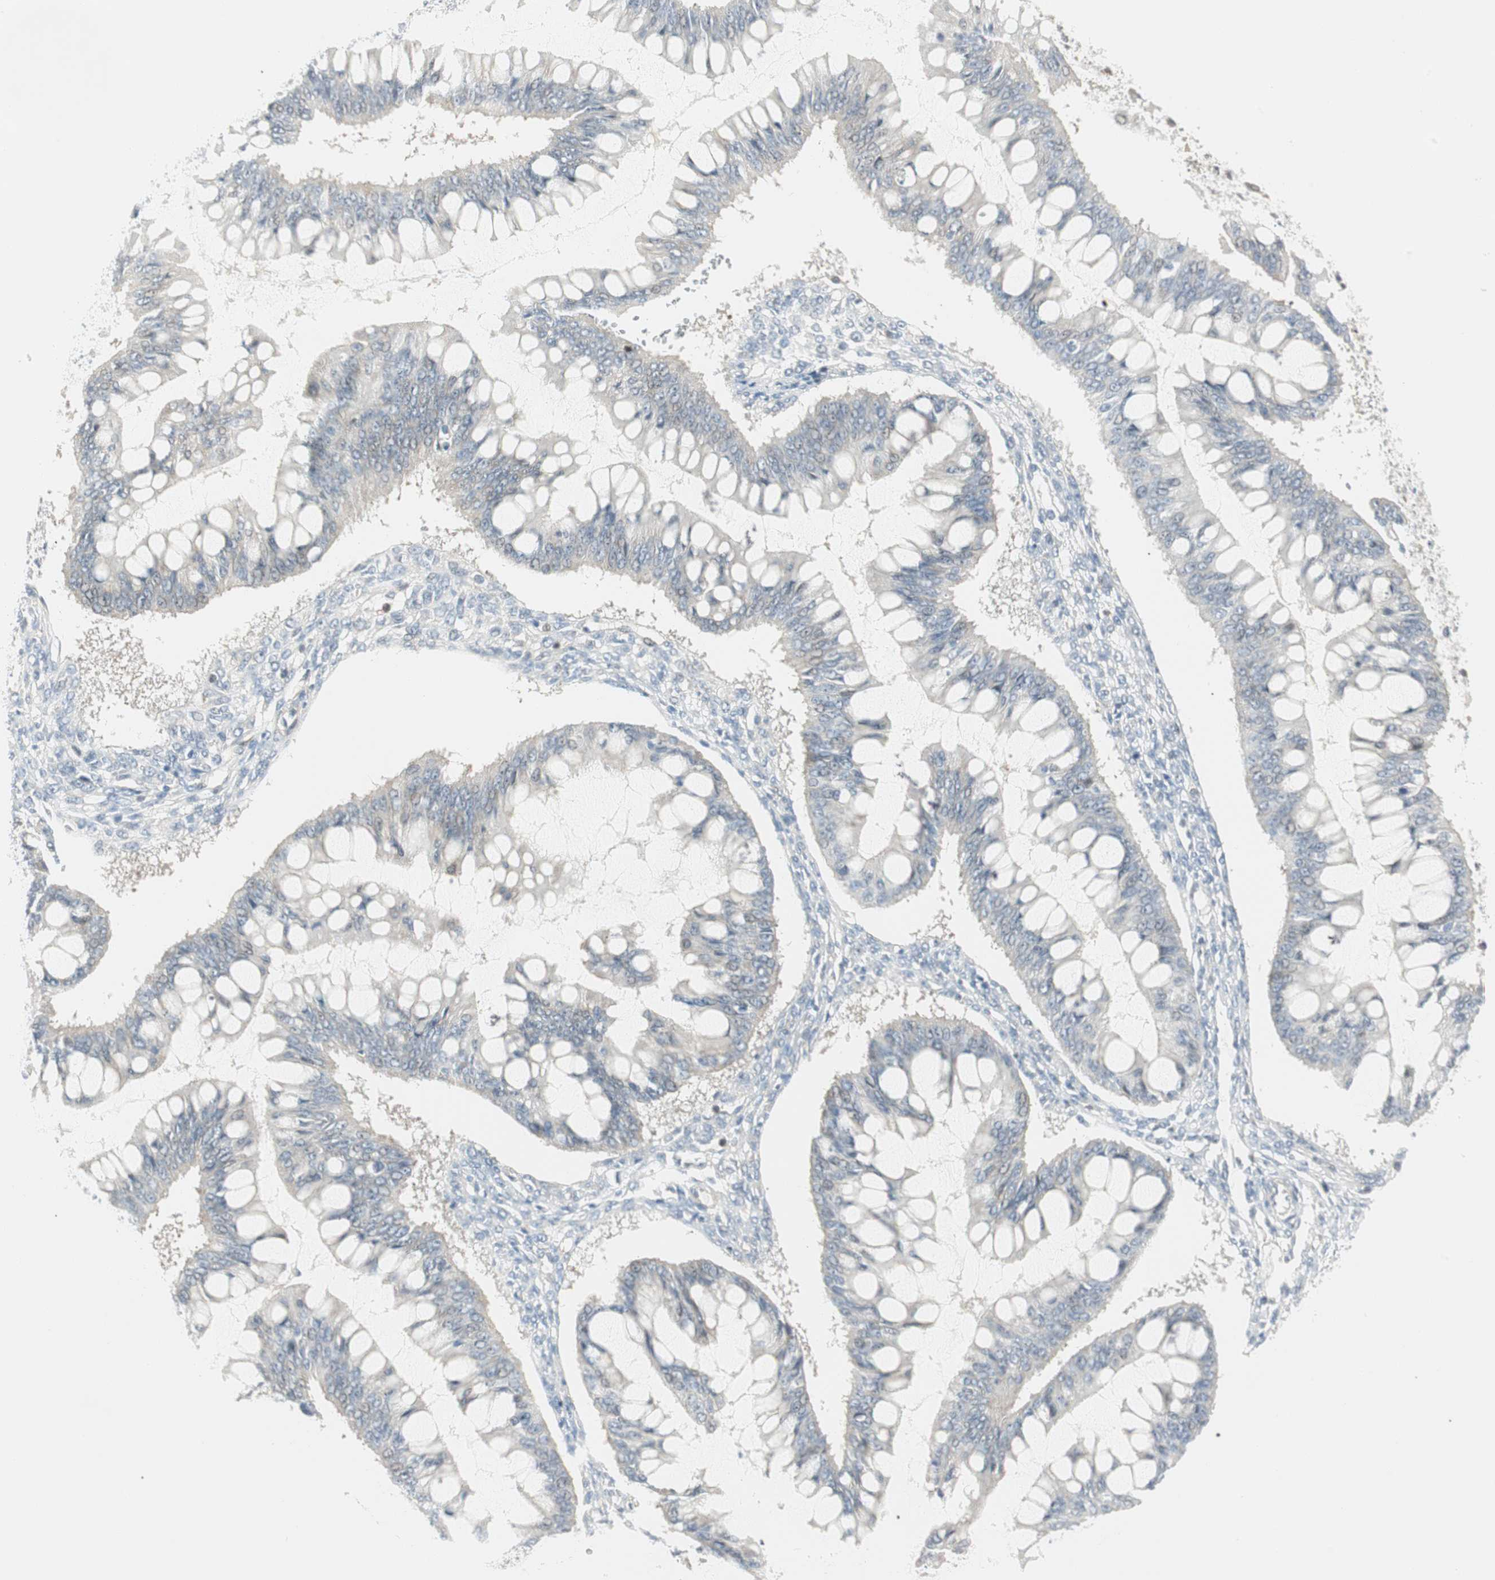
{"staining": {"intensity": "negative", "quantity": "none", "location": "none"}, "tissue": "ovarian cancer", "cell_type": "Tumor cells", "image_type": "cancer", "snomed": [{"axis": "morphology", "description": "Cystadenocarcinoma, mucinous, NOS"}, {"axis": "topography", "description": "Ovary"}], "caption": "DAB (3,3'-diaminobenzidine) immunohistochemical staining of mucinous cystadenocarcinoma (ovarian) reveals no significant staining in tumor cells. (DAB immunohistochemistry visualized using brightfield microscopy, high magnification).", "gene": "PPP1CA", "patient": {"sex": "female", "age": 73}}